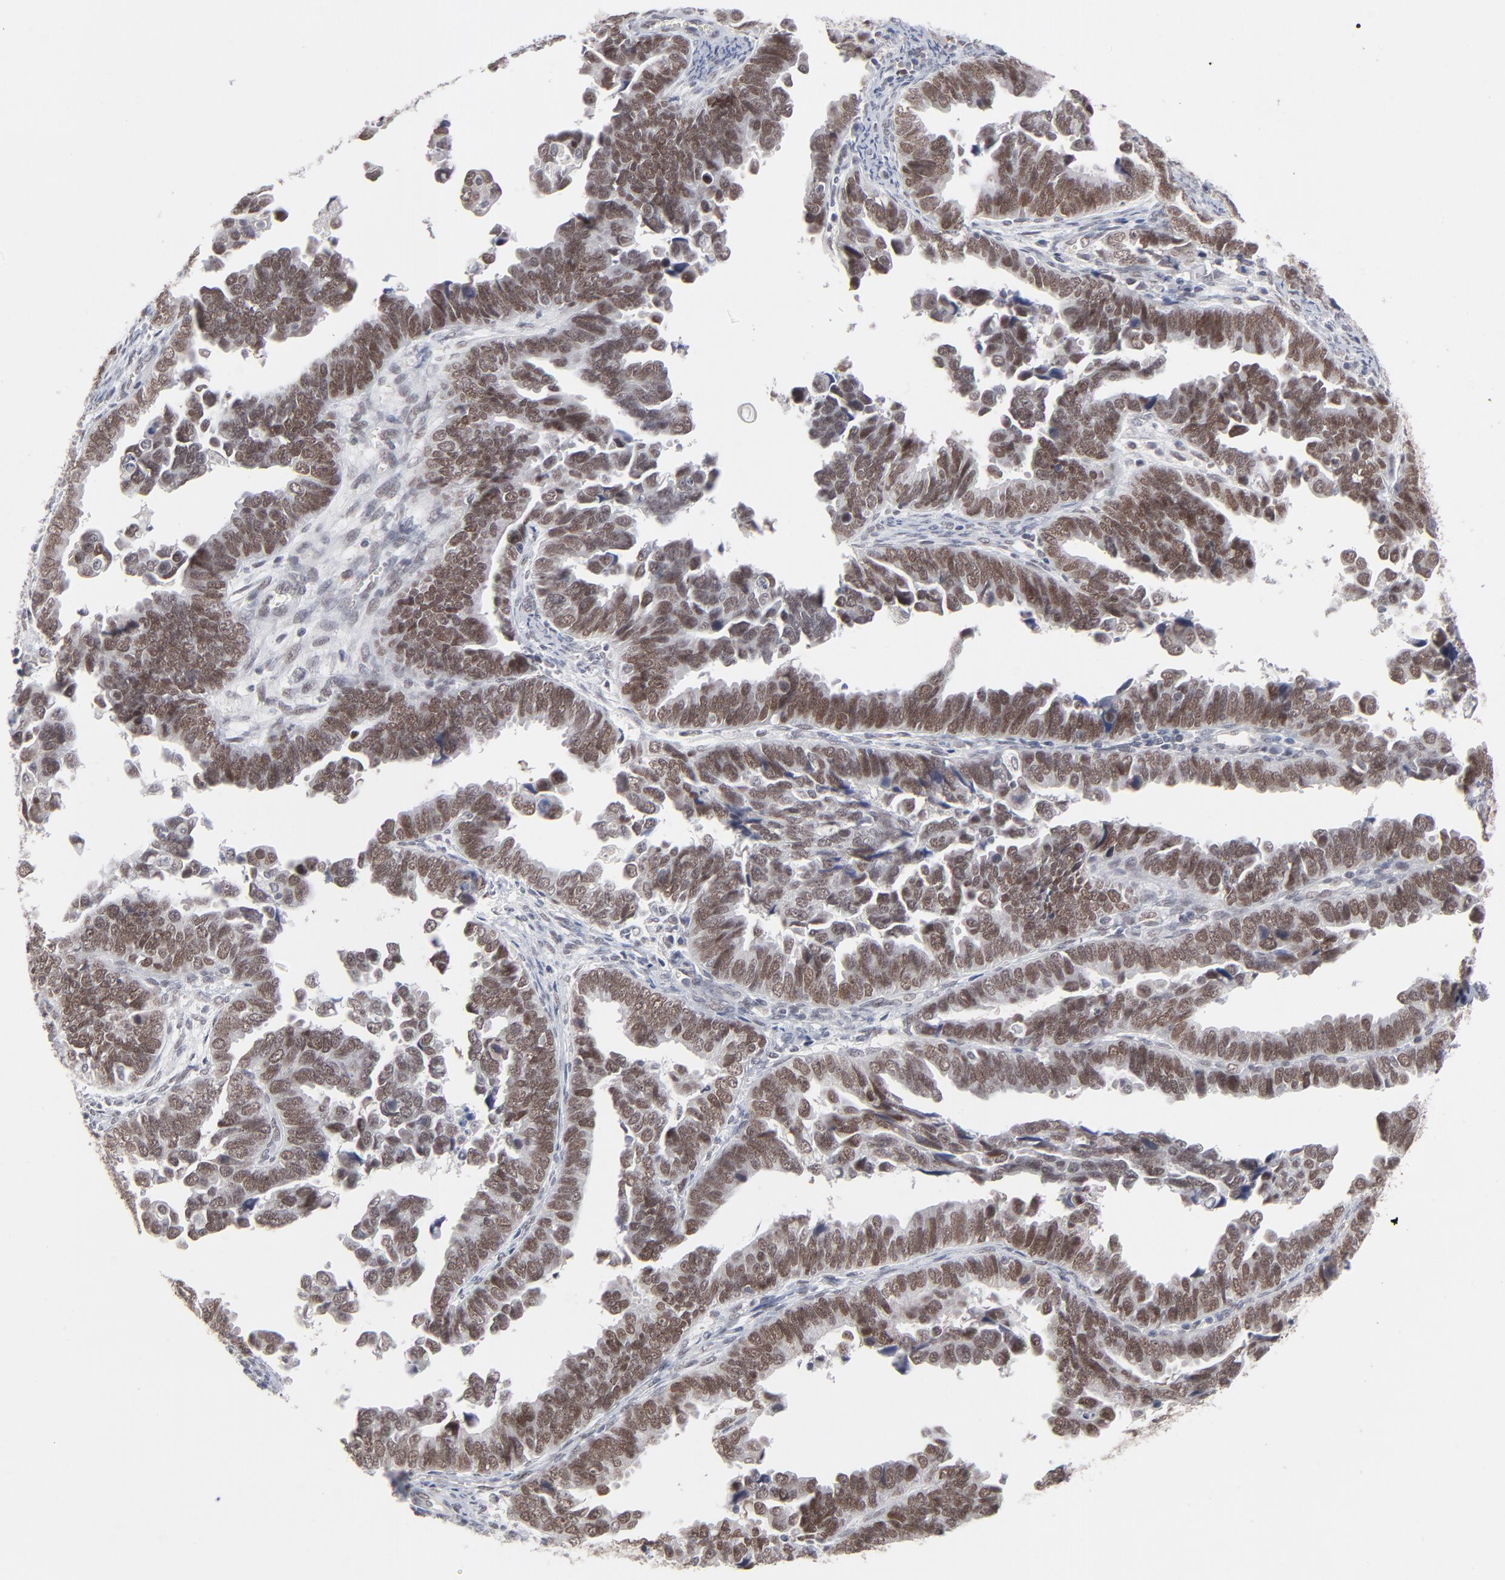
{"staining": {"intensity": "moderate", "quantity": ">75%", "location": "nuclear"}, "tissue": "endometrial cancer", "cell_type": "Tumor cells", "image_type": "cancer", "snomed": [{"axis": "morphology", "description": "Adenocarcinoma, NOS"}, {"axis": "topography", "description": "Endometrium"}], "caption": "An IHC image of tumor tissue is shown. Protein staining in brown shows moderate nuclear positivity in endometrial cancer within tumor cells. (DAB (3,3'-diaminobenzidine) IHC with brightfield microscopy, high magnification).", "gene": "MBIP", "patient": {"sex": "female", "age": 75}}